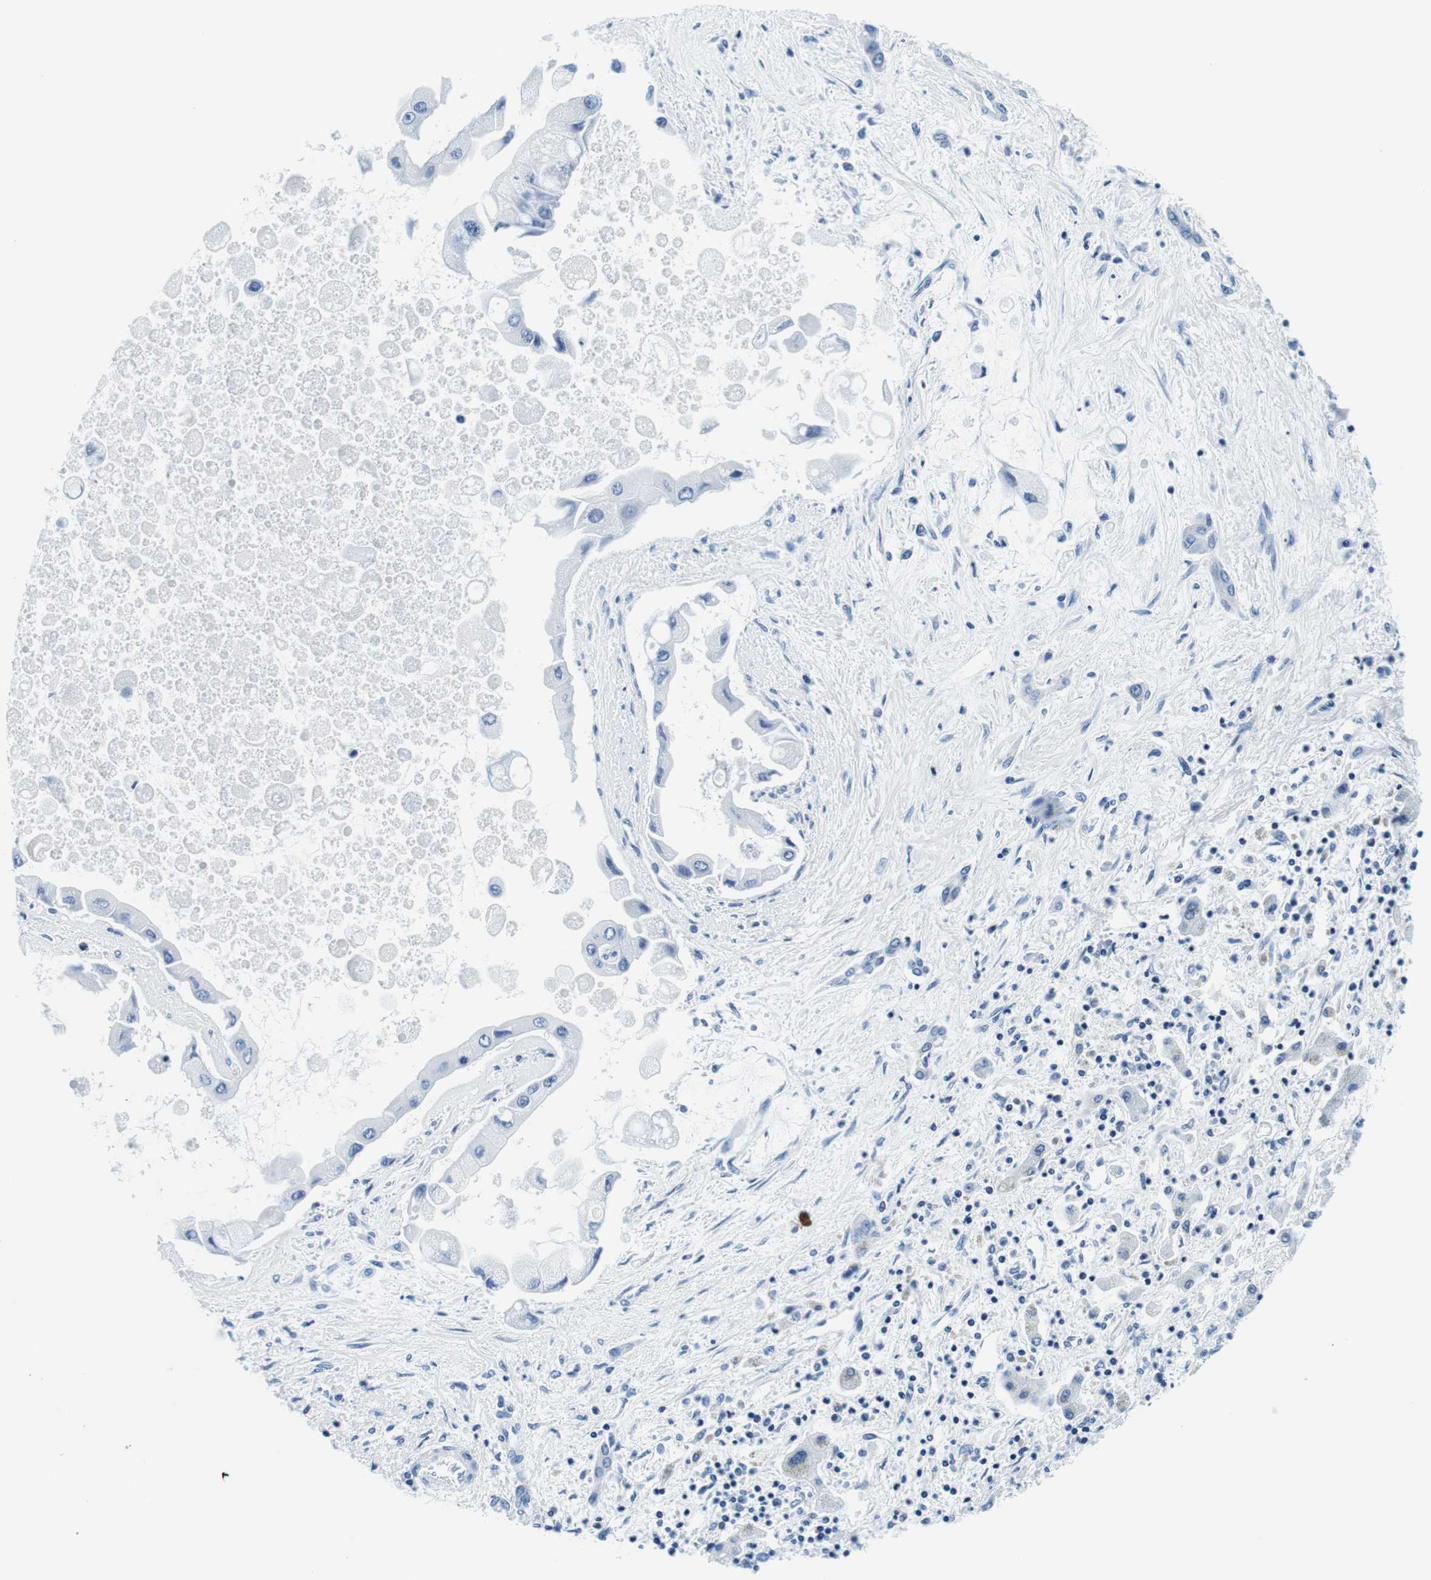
{"staining": {"intensity": "negative", "quantity": "none", "location": "none"}, "tissue": "liver cancer", "cell_type": "Tumor cells", "image_type": "cancer", "snomed": [{"axis": "morphology", "description": "Cholangiocarcinoma"}, {"axis": "topography", "description": "Liver"}], "caption": "DAB immunohistochemical staining of liver cancer (cholangiocarcinoma) shows no significant expression in tumor cells.", "gene": "ELANE", "patient": {"sex": "male", "age": 50}}